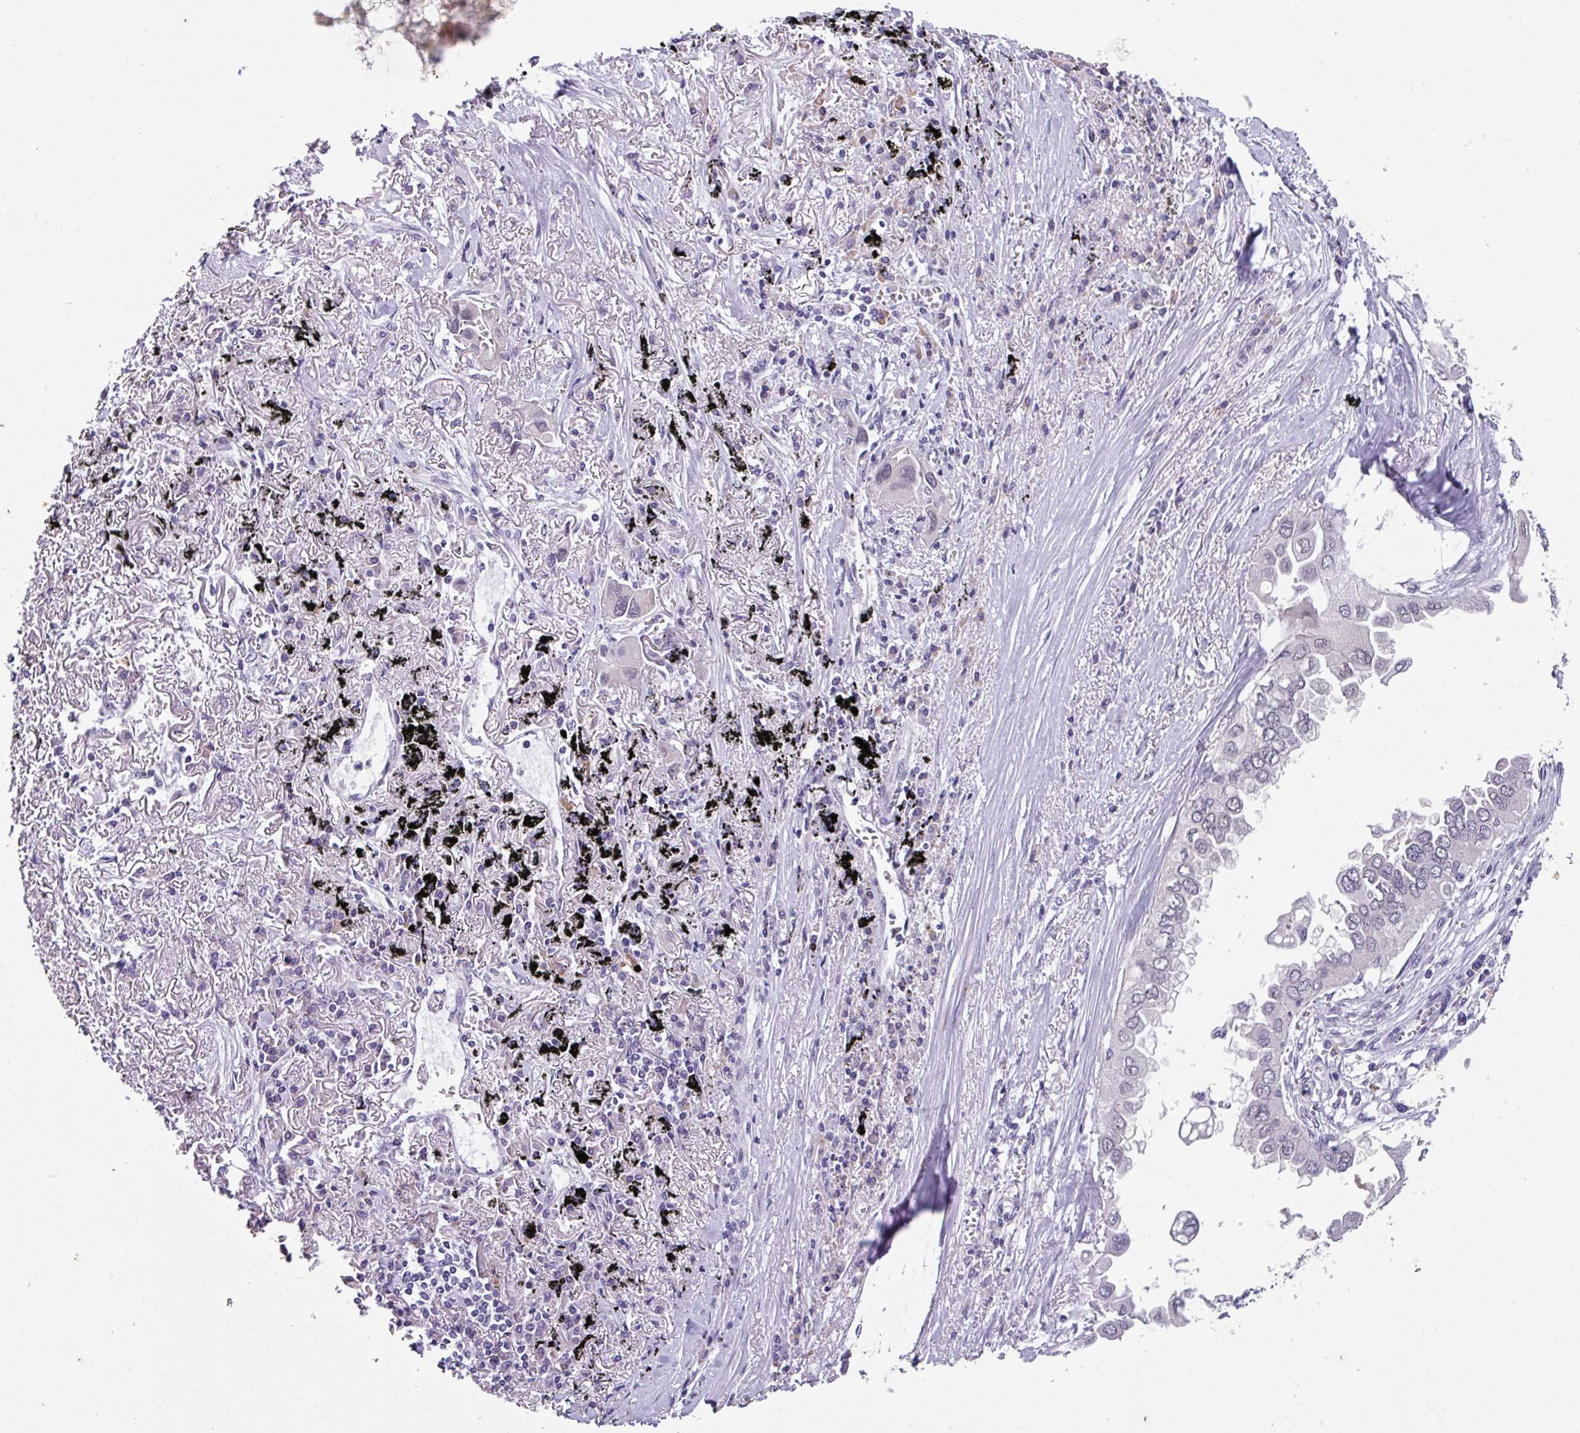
{"staining": {"intensity": "negative", "quantity": "none", "location": "none"}, "tissue": "lung cancer", "cell_type": "Tumor cells", "image_type": "cancer", "snomed": [{"axis": "morphology", "description": "Adenocarcinoma, NOS"}, {"axis": "topography", "description": "Lung"}], "caption": "Immunohistochemical staining of lung adenocarcinoma shows no significant positivity in tumor cells.", "gene": "ZFP3", "patient": {"sex": "female", "age": 76}}